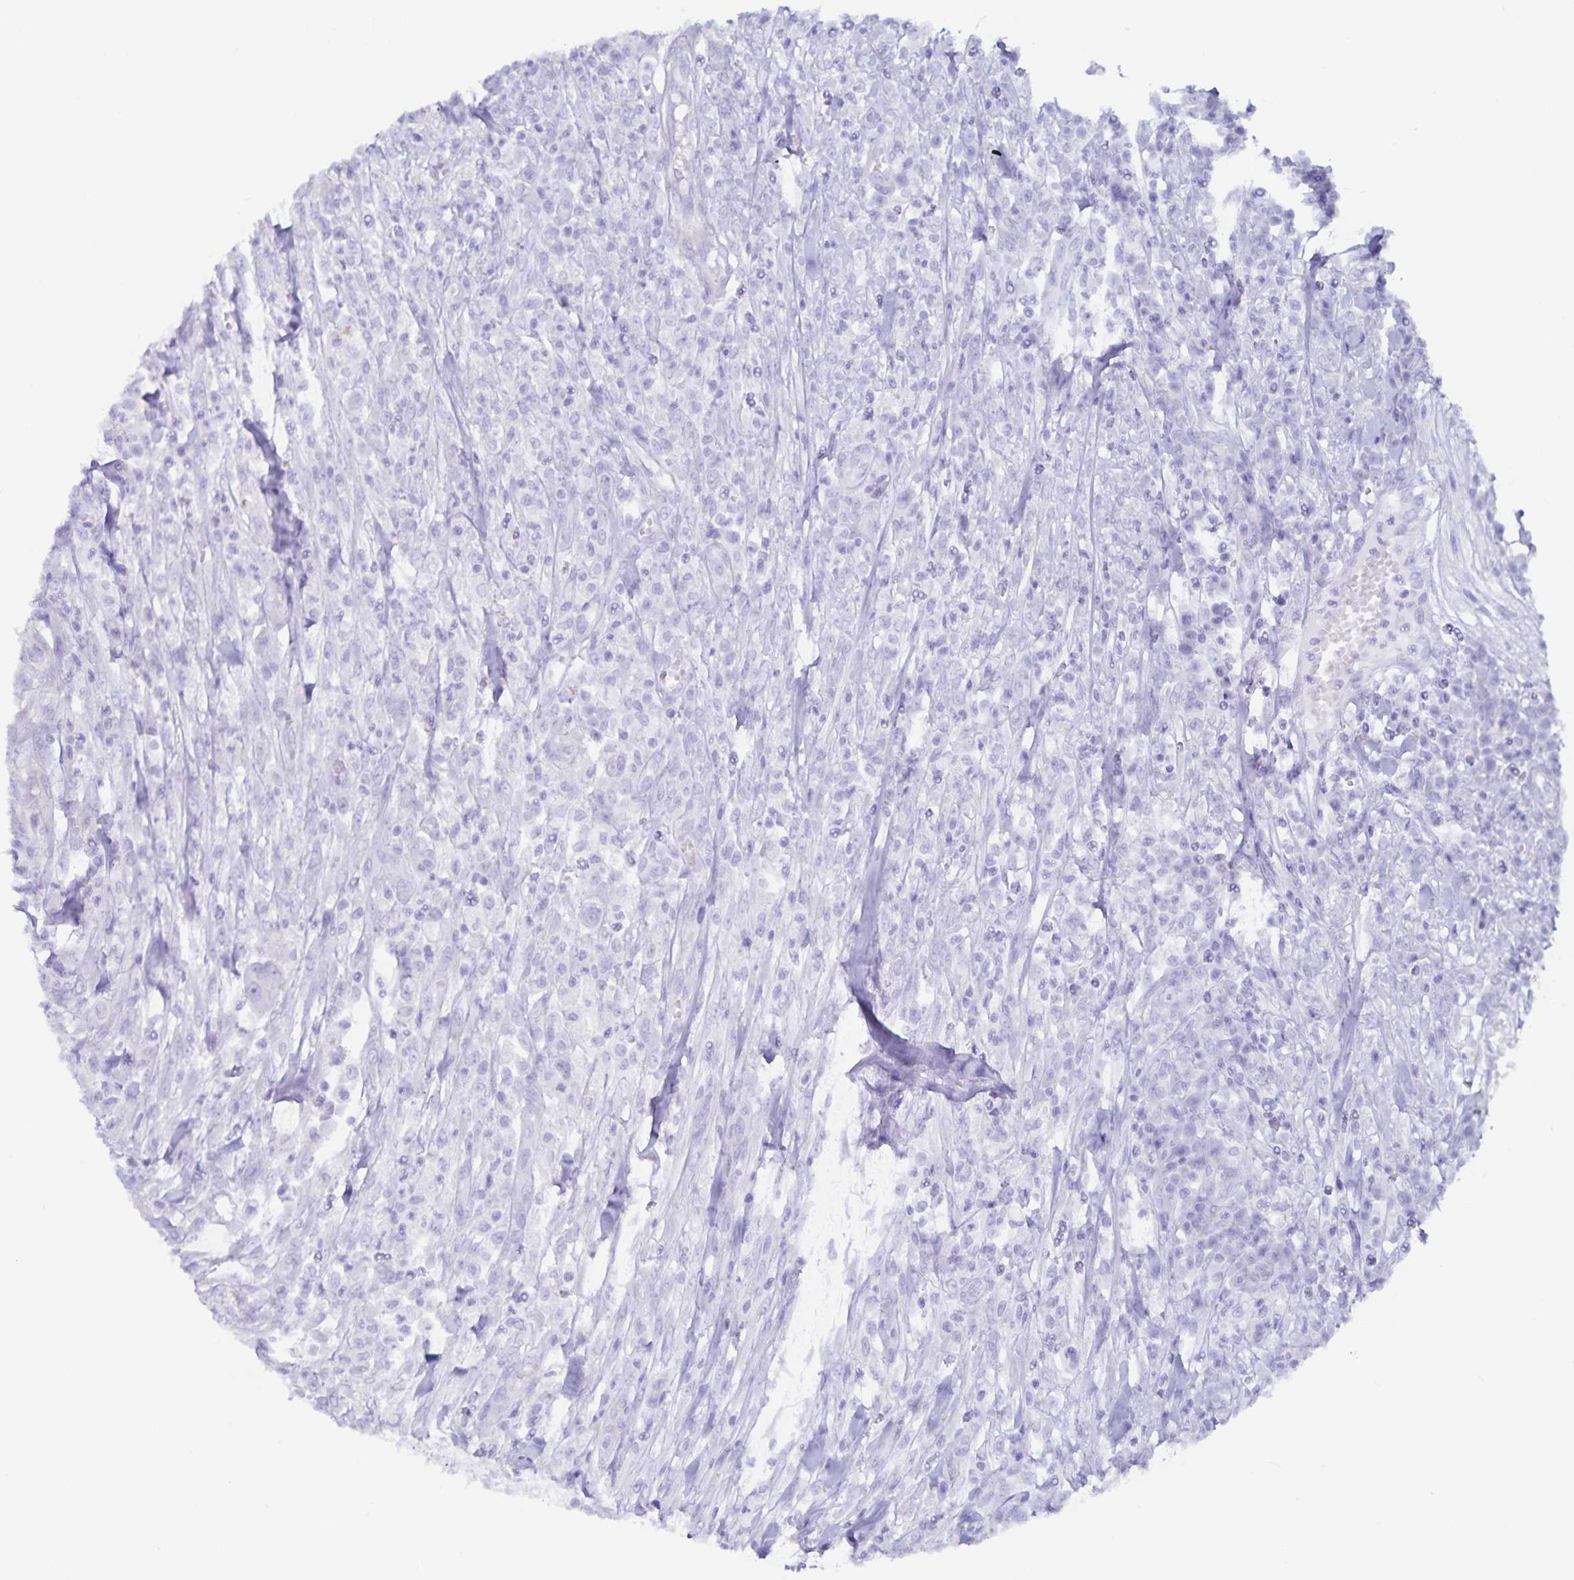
{"staining": {"intensity": "negative", "quantity": "none", "location": "none"}, "tissue": "colorectal cancer", "cell_type": "Tumor cells", "image_type": "cancer", "snomed": [{"axis": "morphology", "description": "Adenocarcinoma, NOS"}, {"axis": "topography", "description": "Colon"}], "caption": "Immunohistochemistry of adenocarcinoma (colorectal) shows no expression in tumor cells.", "gene": "GPR137", "patient": {"sex": "male", "age": 65}}